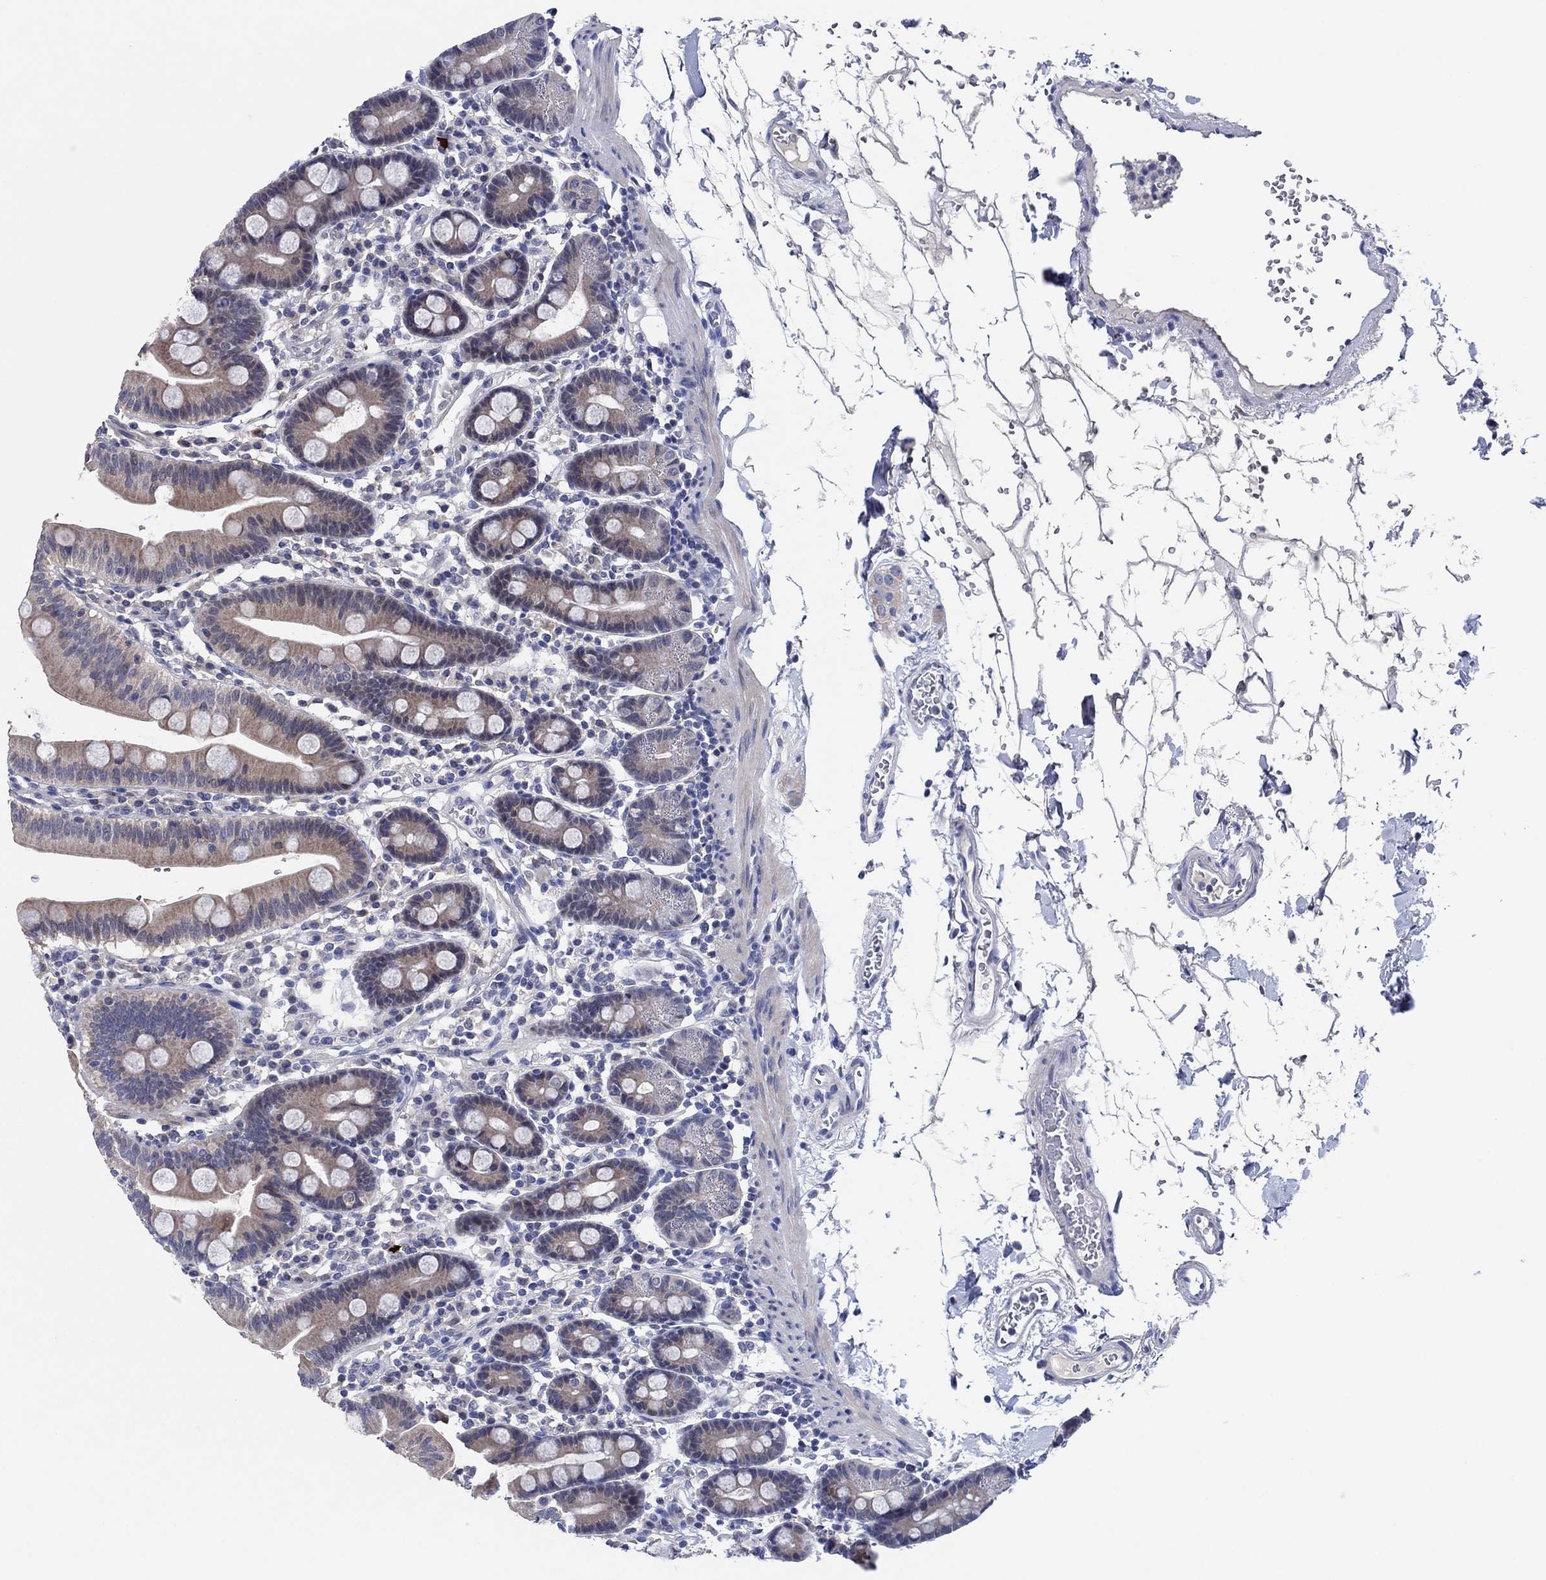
{"staining": {"intensity": "weak", "quantity": "25%-75%", "location": "cytoplasmic/membranous"}, "tissue": "duodenum", "cell_type": "Glandular cells", "image_type": "normal", "snomed": [{"axis": "morphology", "description": "Normal tissue, NOS"}, {"axis": "topography", "description": "Duodenum"}], "caption": "Weak cytoplasmic/membranous protein positivity is appreciated in about 25%-75% of glandular cells in duodenum.", "gene": "PRRT3", "patient": {"sex": "male", "age": 59}}